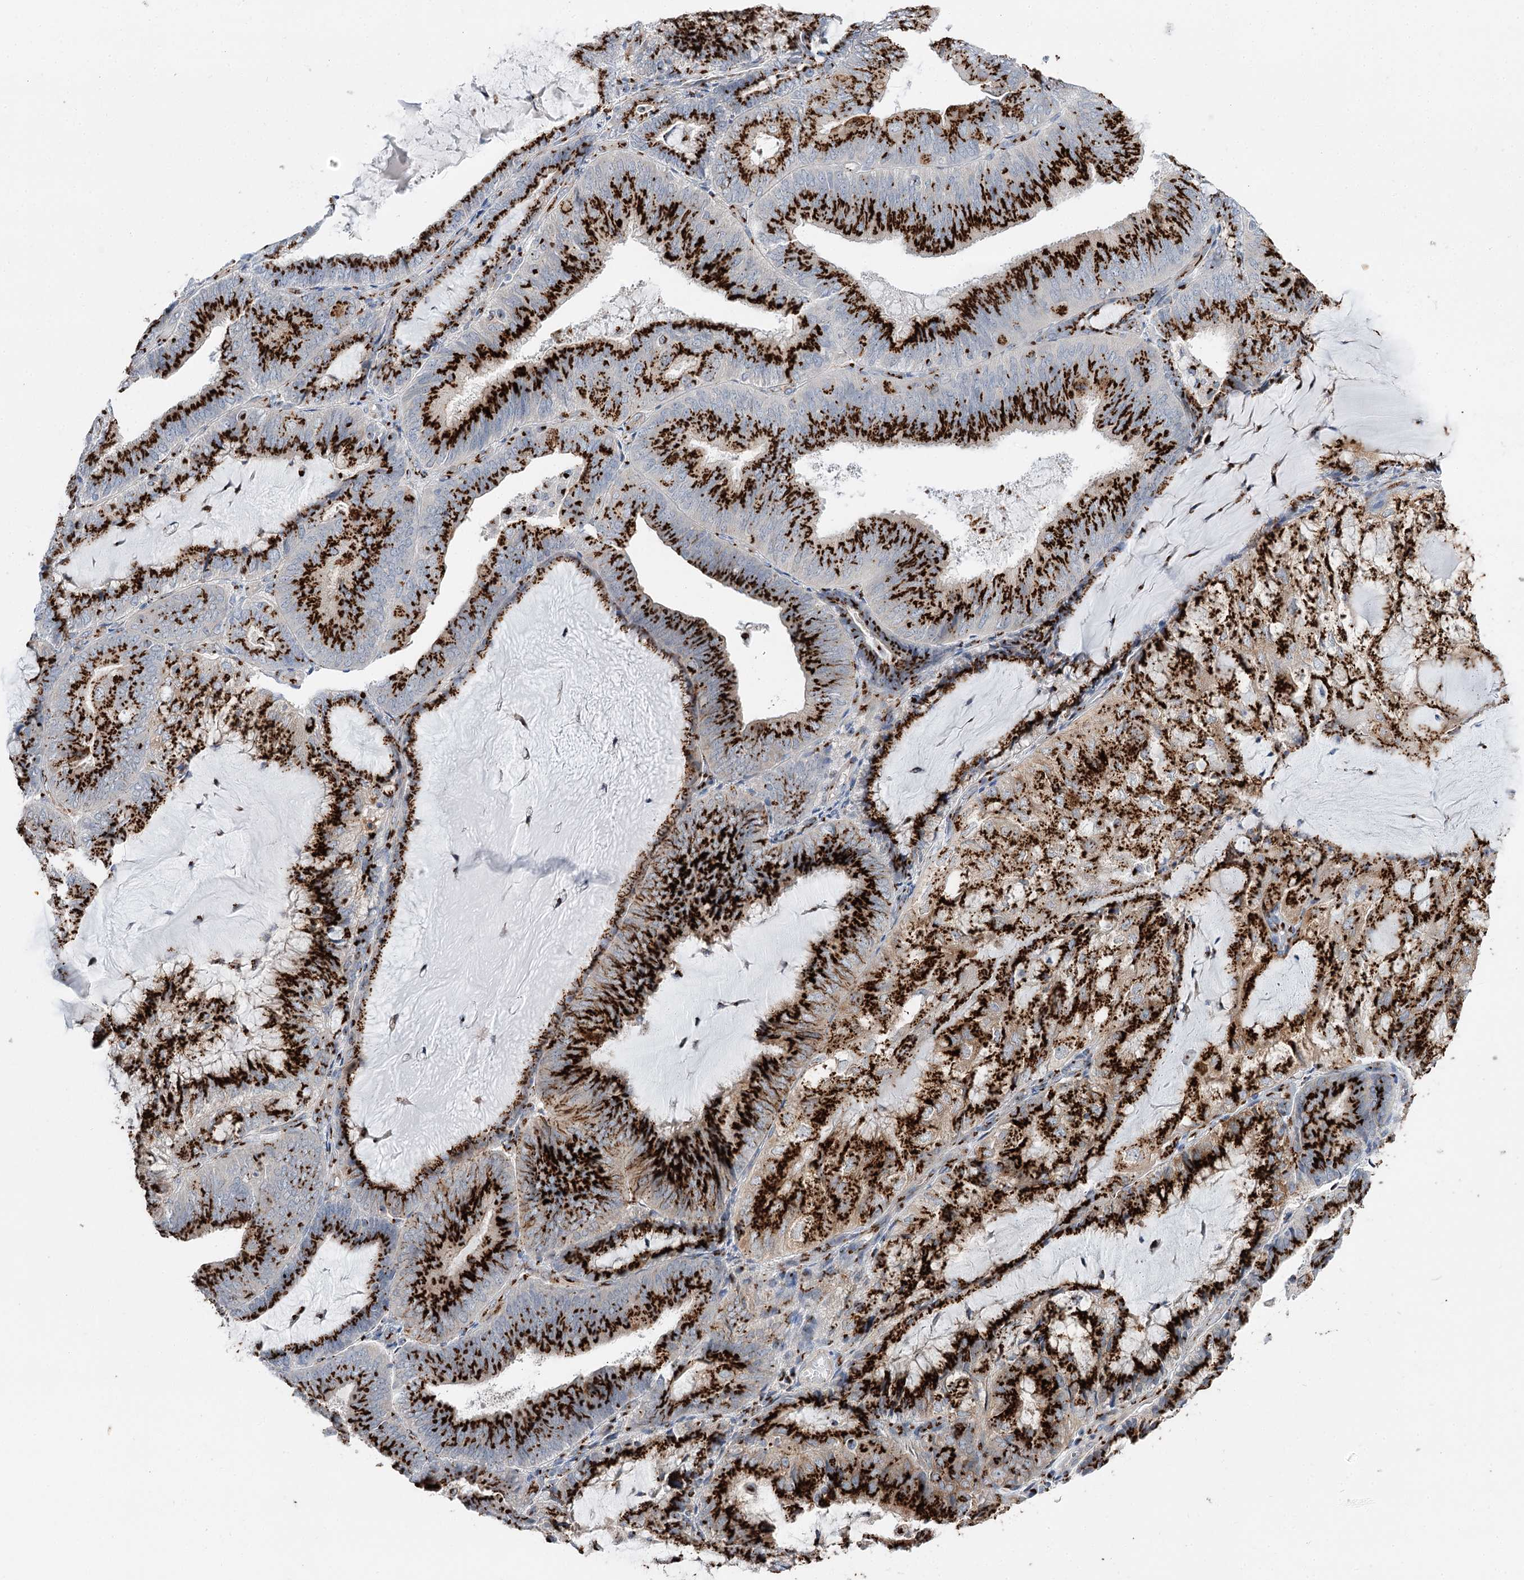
{"staining": {"intensity": "strong", "quantity": ">75%", "location": "cytoplasmic/membranous"}, "tissue": "endometrial cancer", "cell_type": "Tumor cells", "image_type": "cancer", "snomed": [{"axis": "morphology", "description": "Adenocarcinoma, NOS"}, {"axis": "topography", "description": "Endometrium"}], "caption": "Immunohistochemical staining of human endometrial adenocarcinoma demonstrates strong cytoplasmic/membranous protein positivity in about >75% of tumor cells. (Brightfield microscopy of DAB IHC at high magnification).", "gene": "TMEM165", "patient": {"sex": "female", "age": 81}}